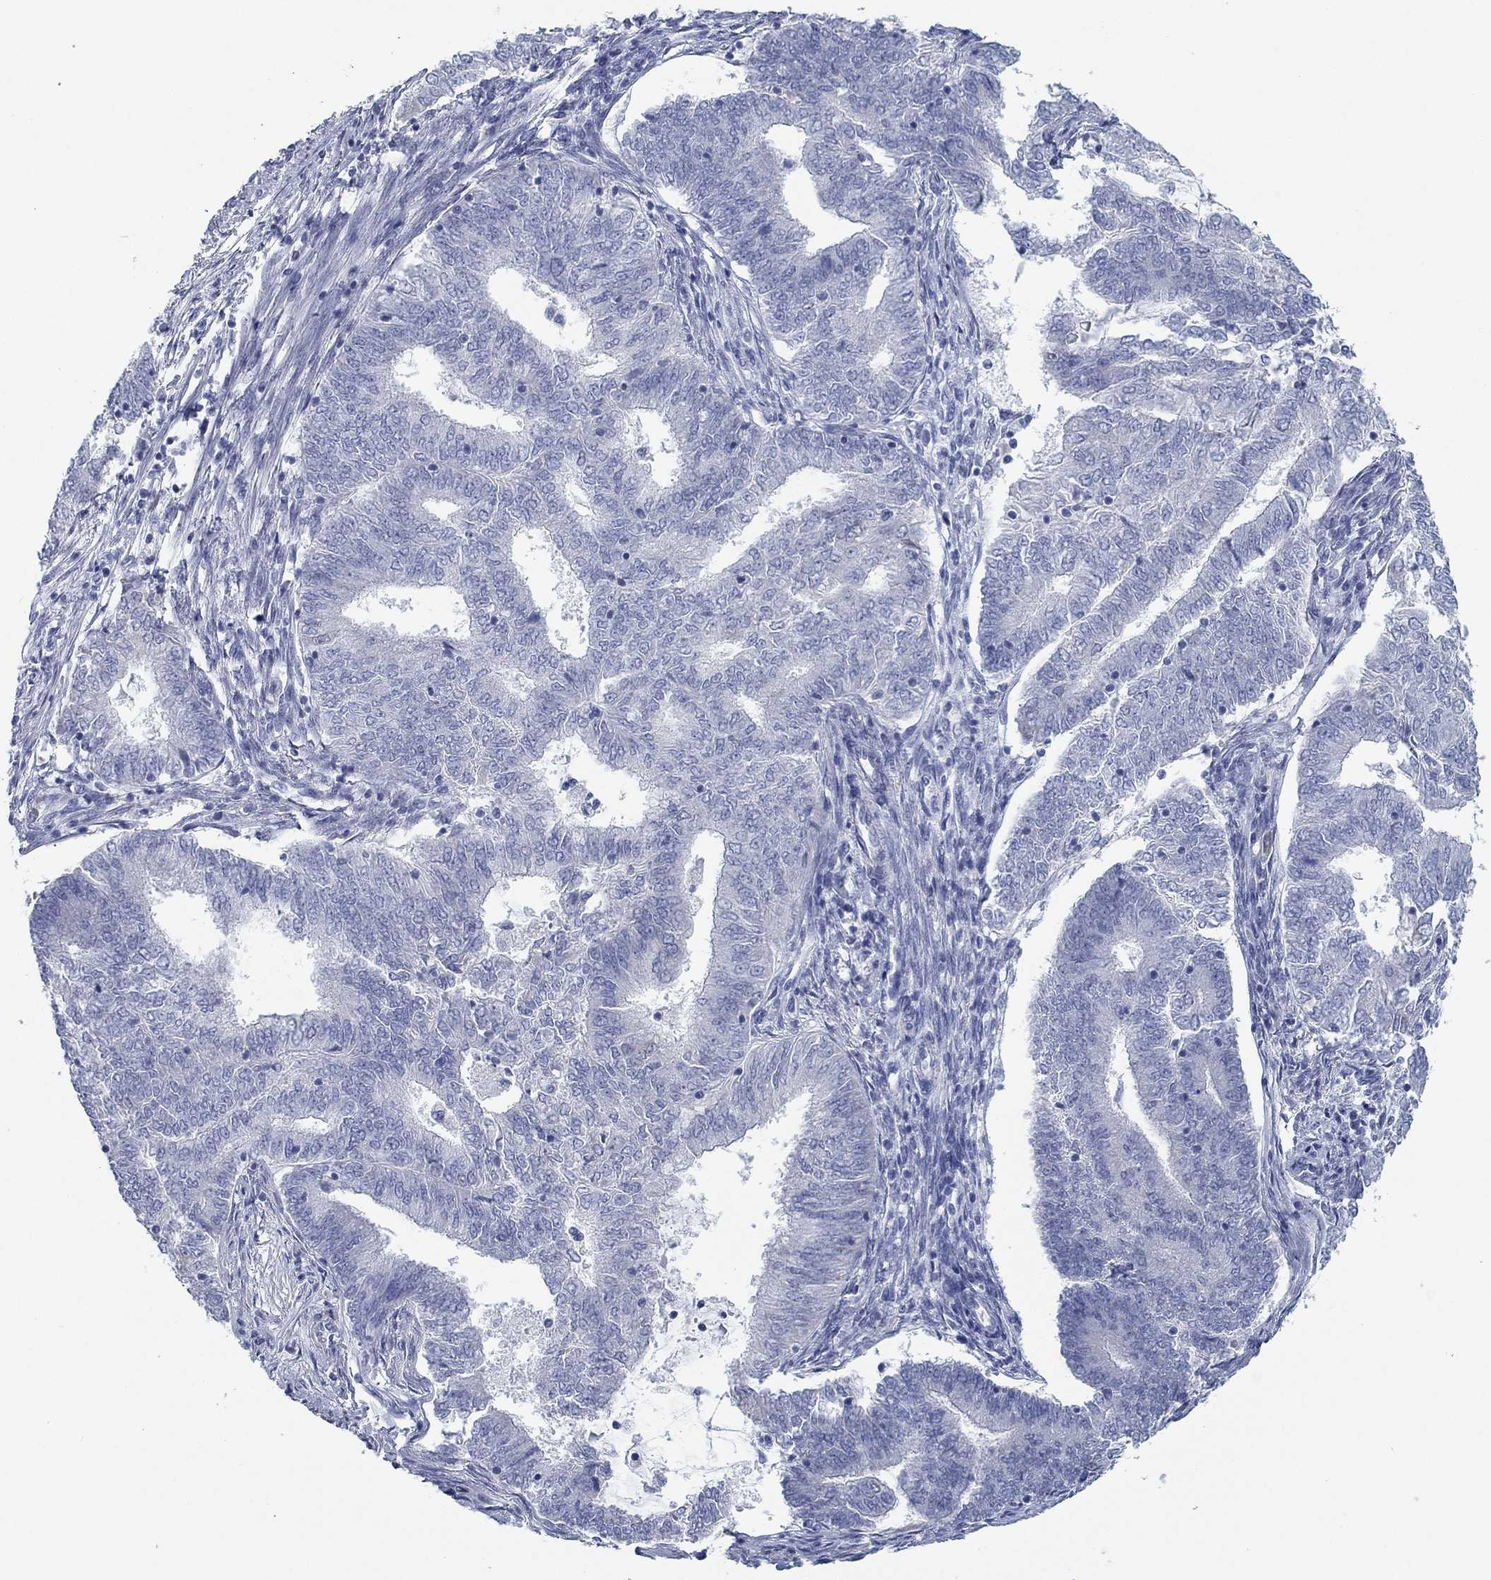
{"staining": {"intensity": "negative", "quantity": "none", "location": "none"}, "tissue": "endometrial cancer", "cell_type": "Tumor cells", "image_type": "cancer", "snomed": [{"axis": "morphology", "description": "Adenocarcinoma, NOS"}, {"axis": "topography", "description": "Endometrium"}], "caption": "Endometrial cancer (adenocarcinoma) was stained to show a protein in brown. There is no significant staining in tumor cells.", "gene": "APOC3", "patient": {"sex": "female", "age": 62}}